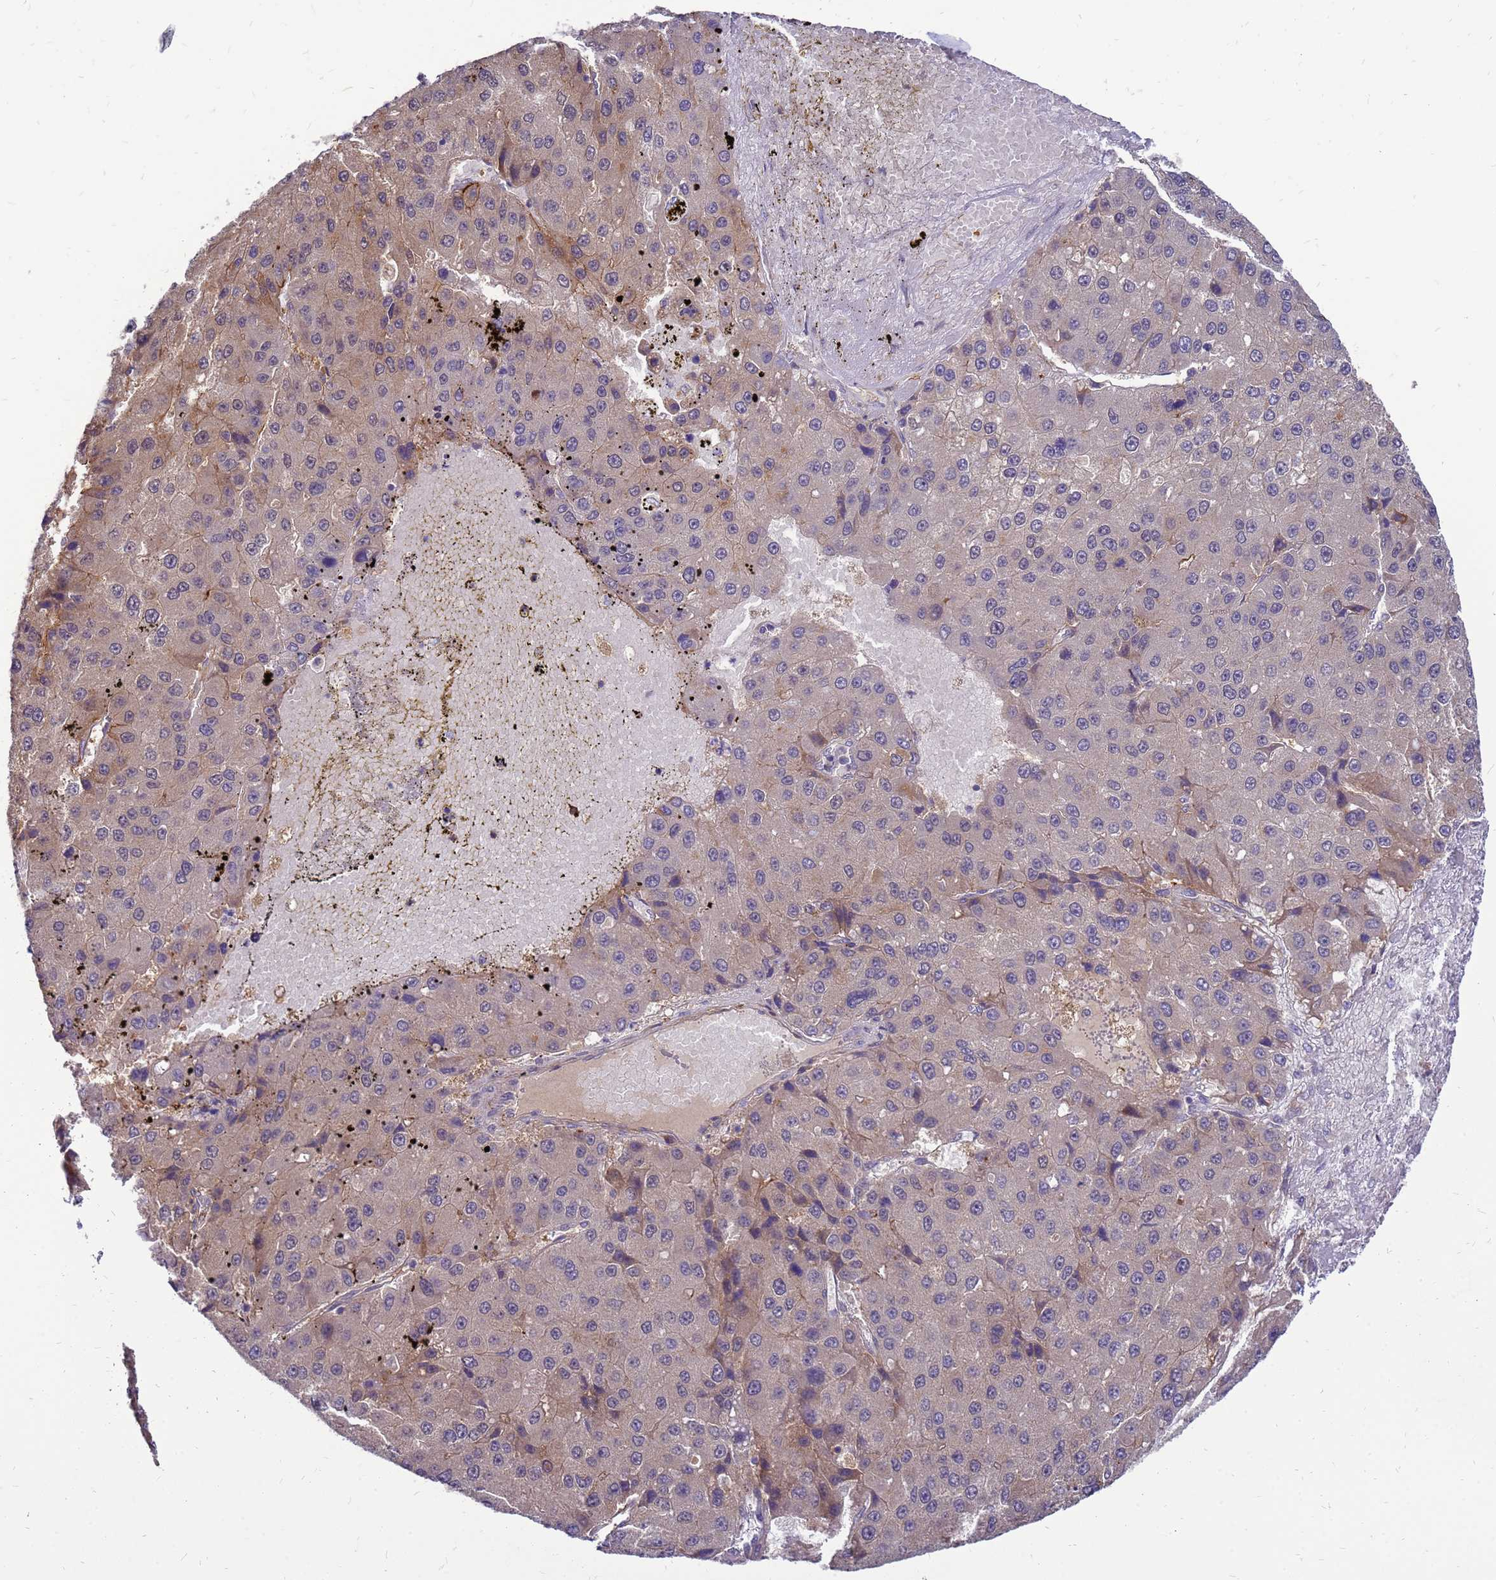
{"staining": {"intensity": "weak", "quantity": "25%-75%", "location": "cytoplasmic/membranous"}, "tissue": "liver cancer", "cell_type": "Tumor cells", "image_type": "cancer", "snomed": [{"axis": "morphology", "description": "Carcinoma, Hepatocellular, NOS"}, {"axis": "topography", "description": "Liver"}], "caption": "A brown stain labels weak cytoplasmic/membranous expression of a protein in human hepatocellular carcinoma (liver) tumor cells.", "gene": "ENOPH1", "patient": {"sex": "female", "age": 73}}